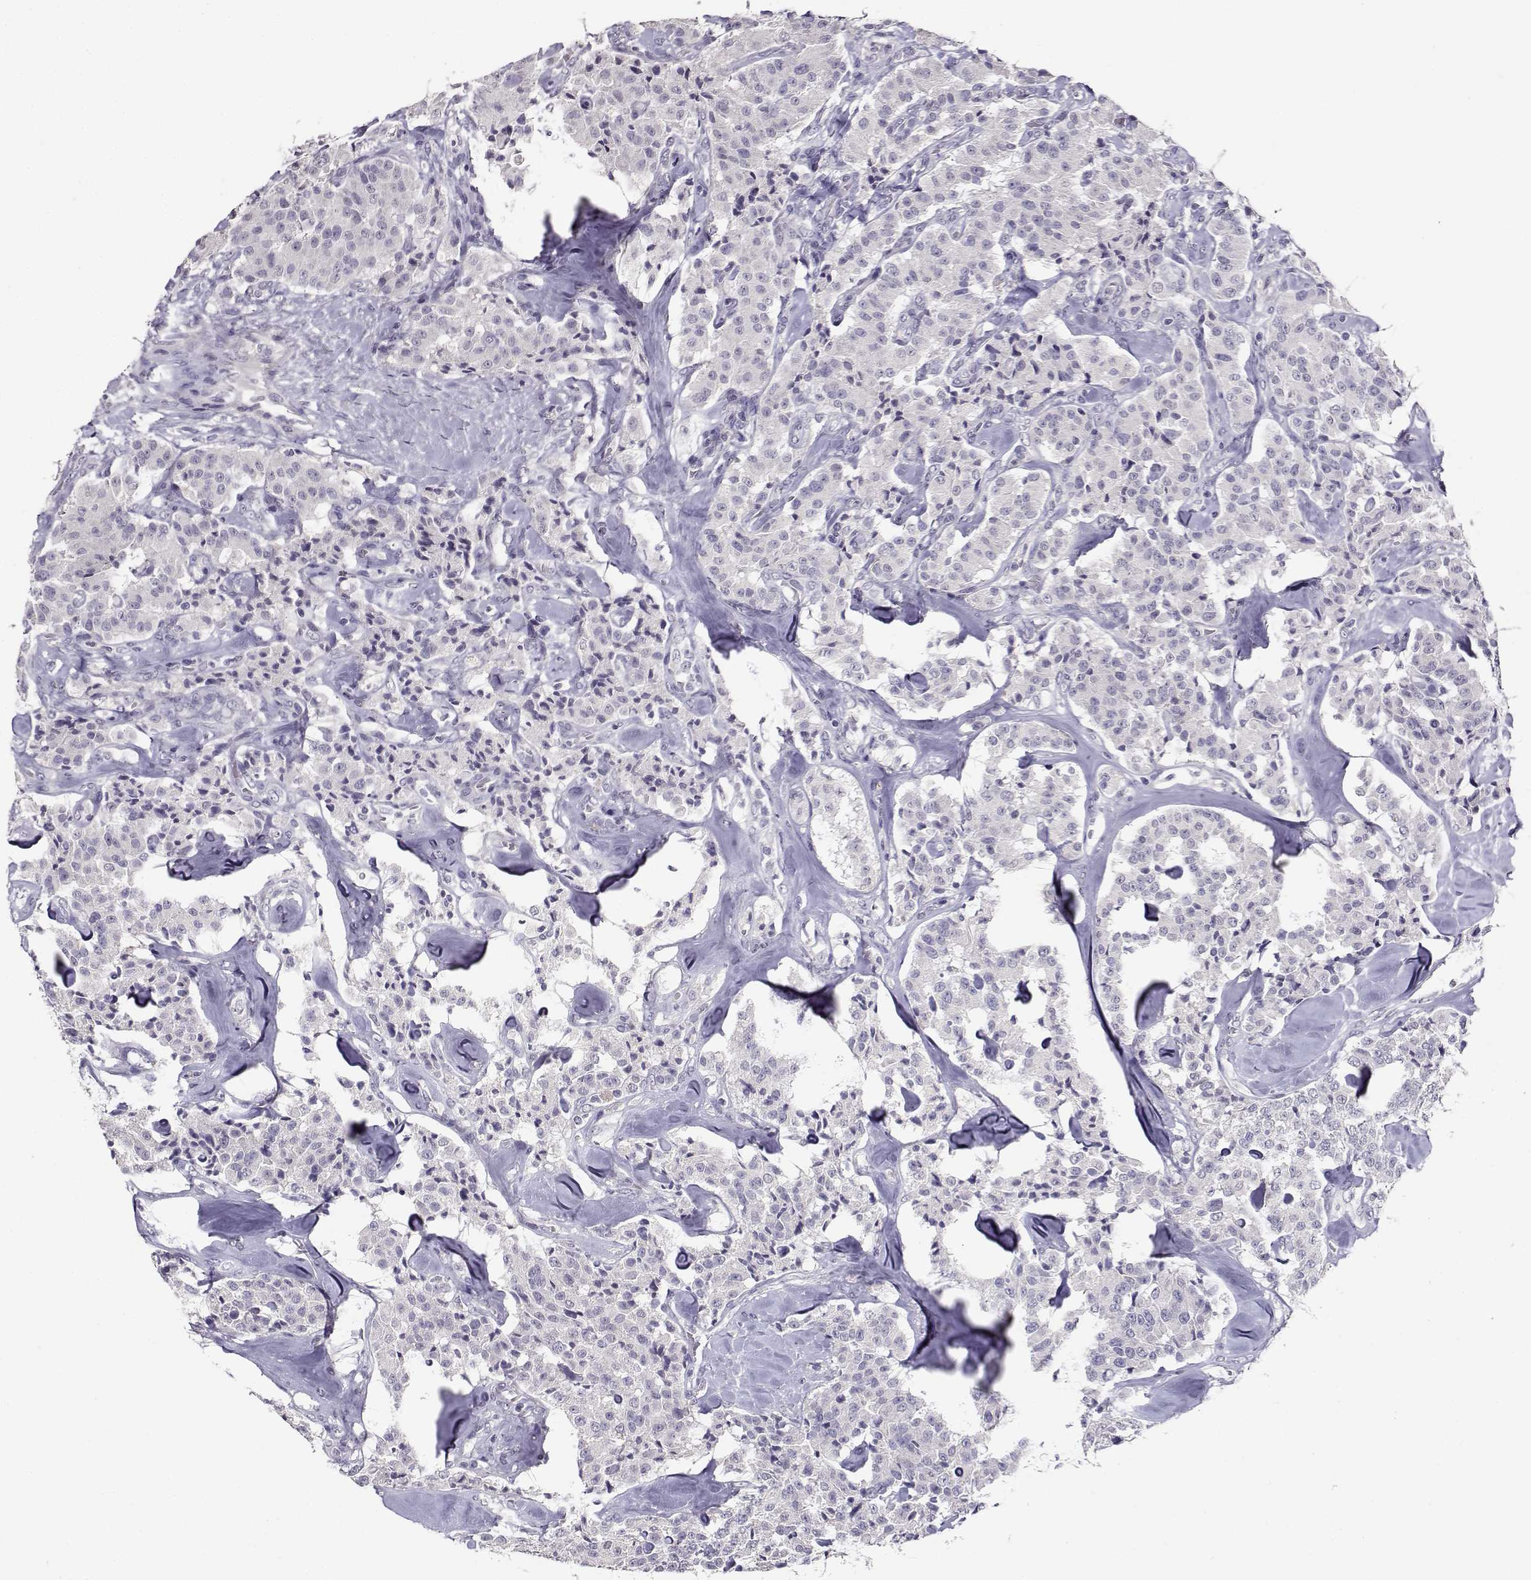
{"staining": {"intensity": "negative", "quantity": "none", "location": "none"}, "tissue": "carcinoid", "cell_type": "Tumor cells", "image_type": "cancer", "snomed": [{"axis": "morphology", "description": "Carcinoid, malignant, NOS"}, {"axis": "topography", "description": "Pancreas"}], "caption": "An immunohistochemistry photomicrograph of carcinoid is shown. There is no staining in tumor cells of carcinoid. (Immunohistochemistry, brightfield microscopy, high magnification).", "gene": "RHOXF2", "patient": {"sex": "male", "age": 41}}